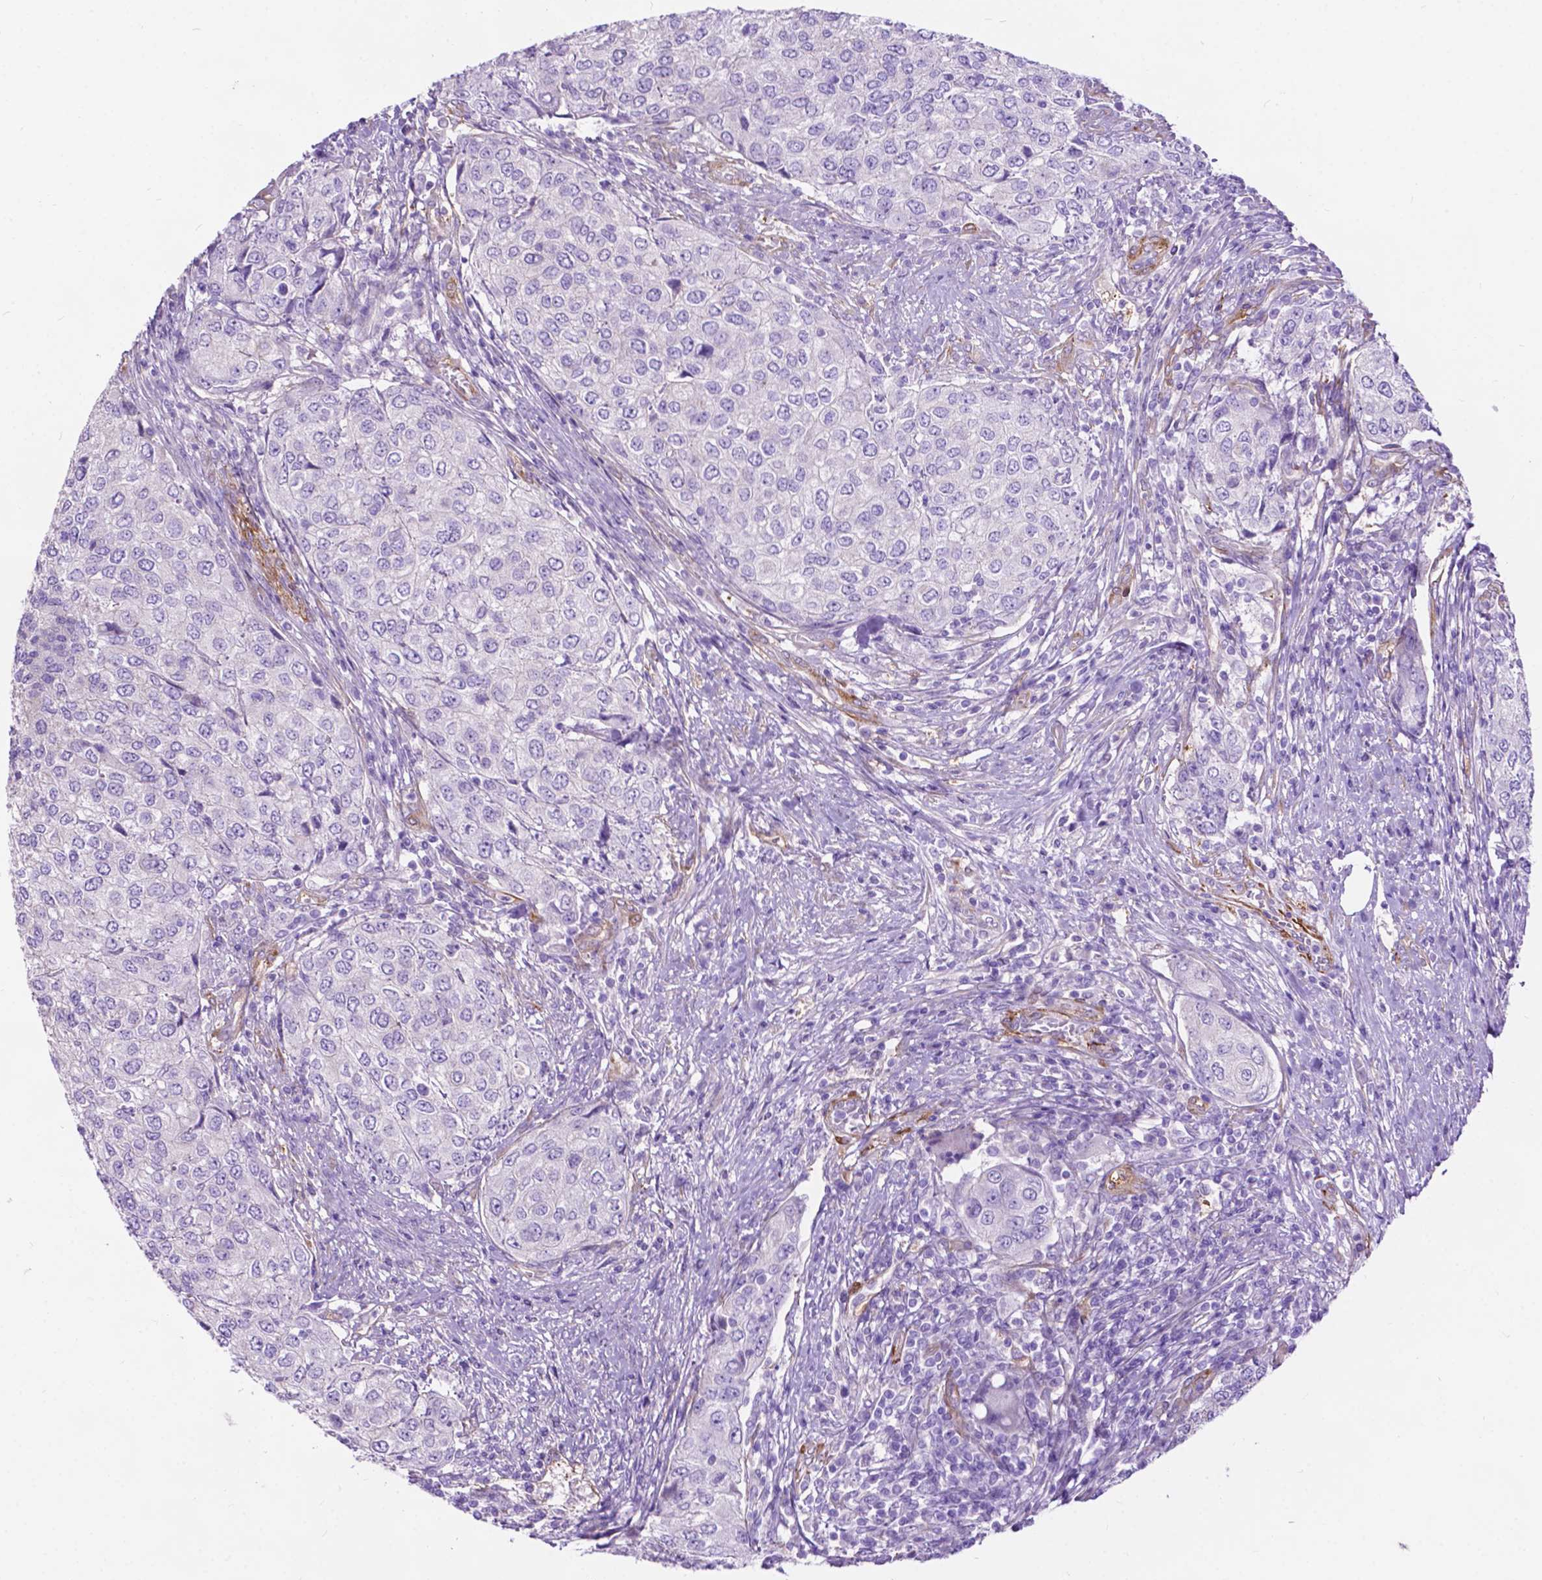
{"staining": {"intensity": "negative", "quantity": "none", "location": "none"}, "tissue": "urothelial cancer", "cell_type": "Tumor cells", "image_type": "cancer", "snomed": [{"axis": "morphology", "description": "Urothelial carcinoma, High grade"}, {"axis": "topography", "description": "Urinary bladder"}], "caption": "DAB immunohistochemical staining of human urothelial carcinoma (high-grade) demonstrates no significant staining in tumor cells.", "gene": "PCDHA12", "patient": {"sex": "female", "age": 78}}